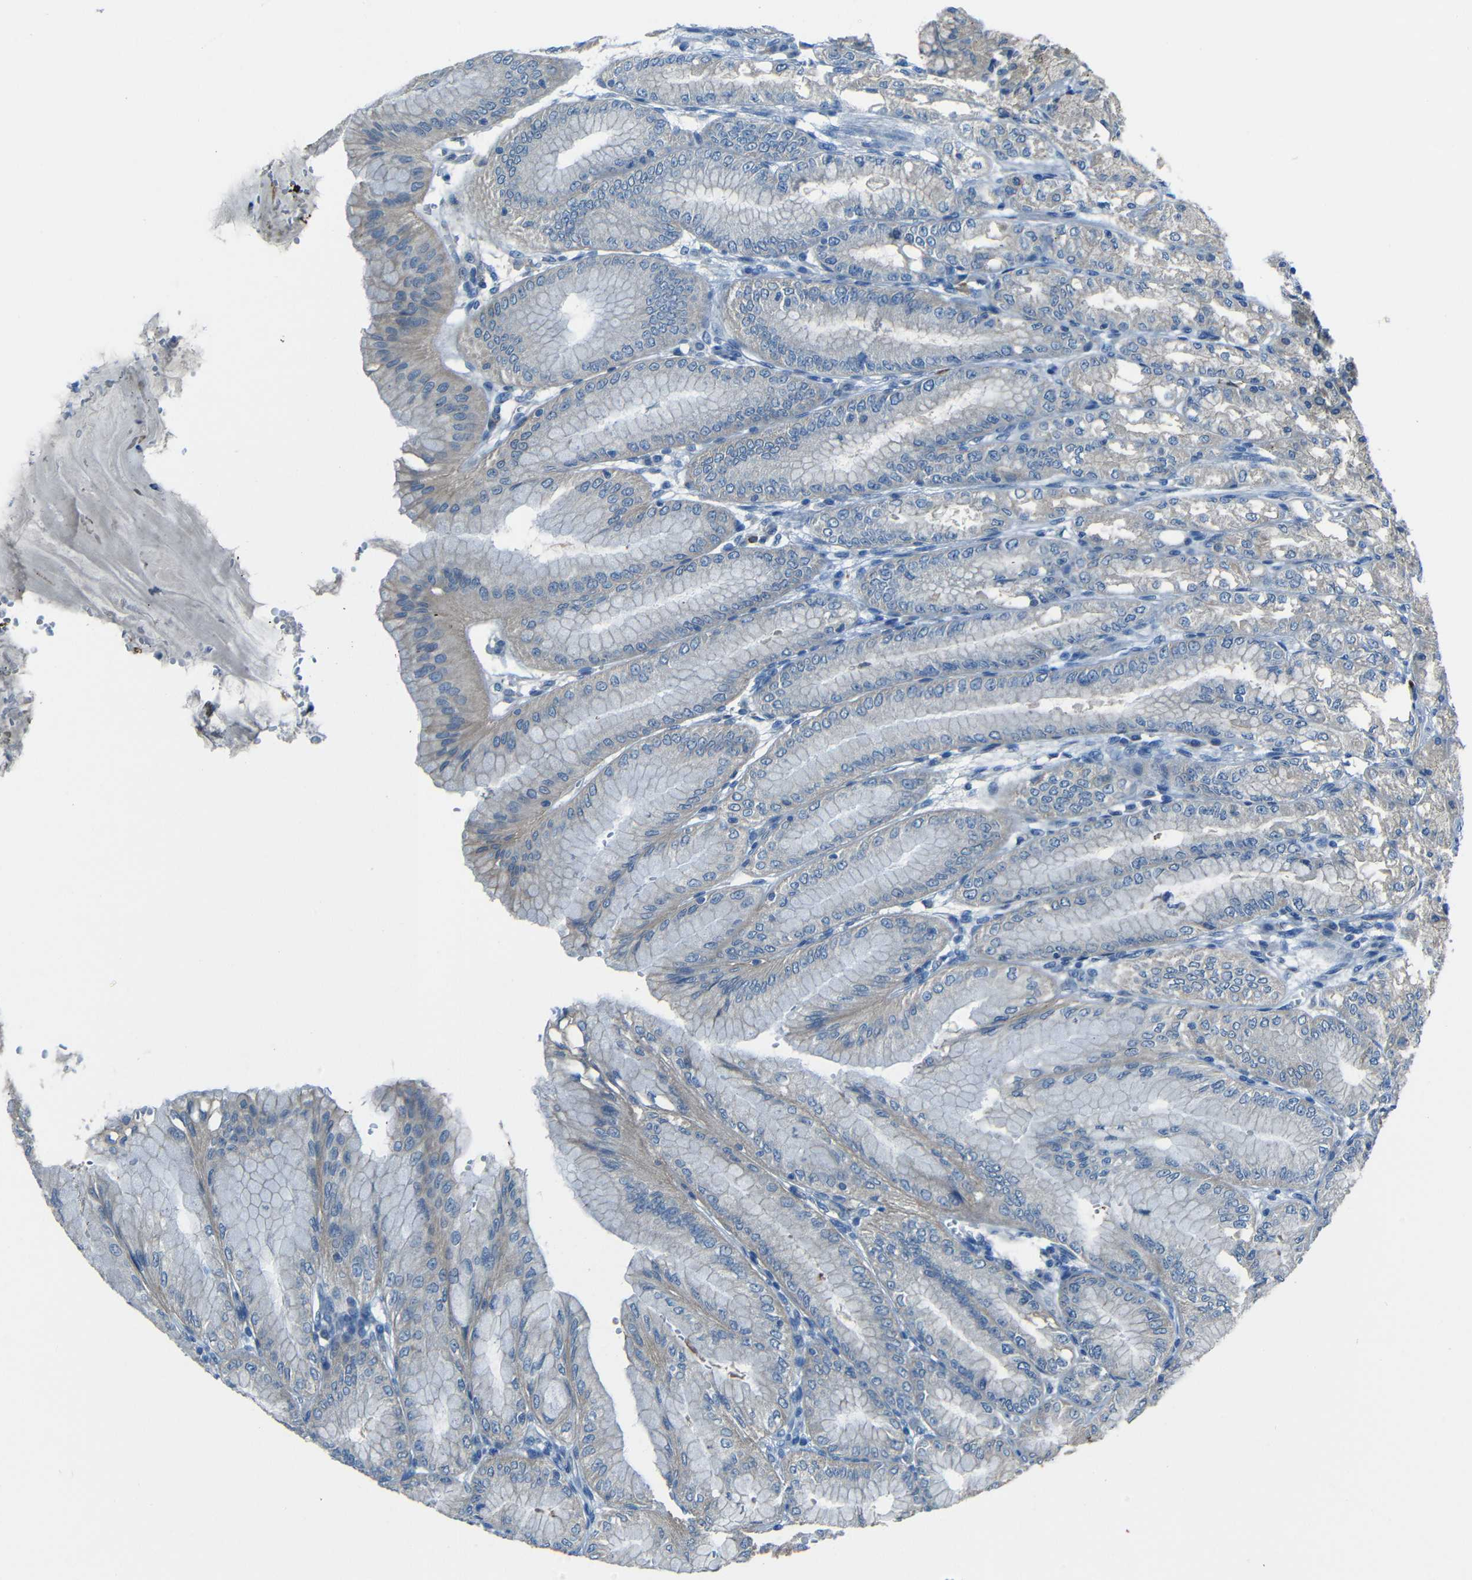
{"staining": {"intensity": "weak", "quantity": "25%-75%", "location": "cytoplasmic/membranous"}, "tissue": "stomach", "cell_type": "Glandular cells", "image_type": "normal", "snomed": [{"axis": "morphology", "description": "Normal tissue, NOS"}, {"axis": "topography", "description": "Stomach, lower"}], "caption": "Immunohistochemical staining of unremarkable human stomach reveals low levels of weak cytoplasmic/membranous positivity in approximately 25%-75% of glandular cells. Nuclei are stained in blue.", "gene": "CYP26B1", "patient": {"sex": "male", "age": 71}}